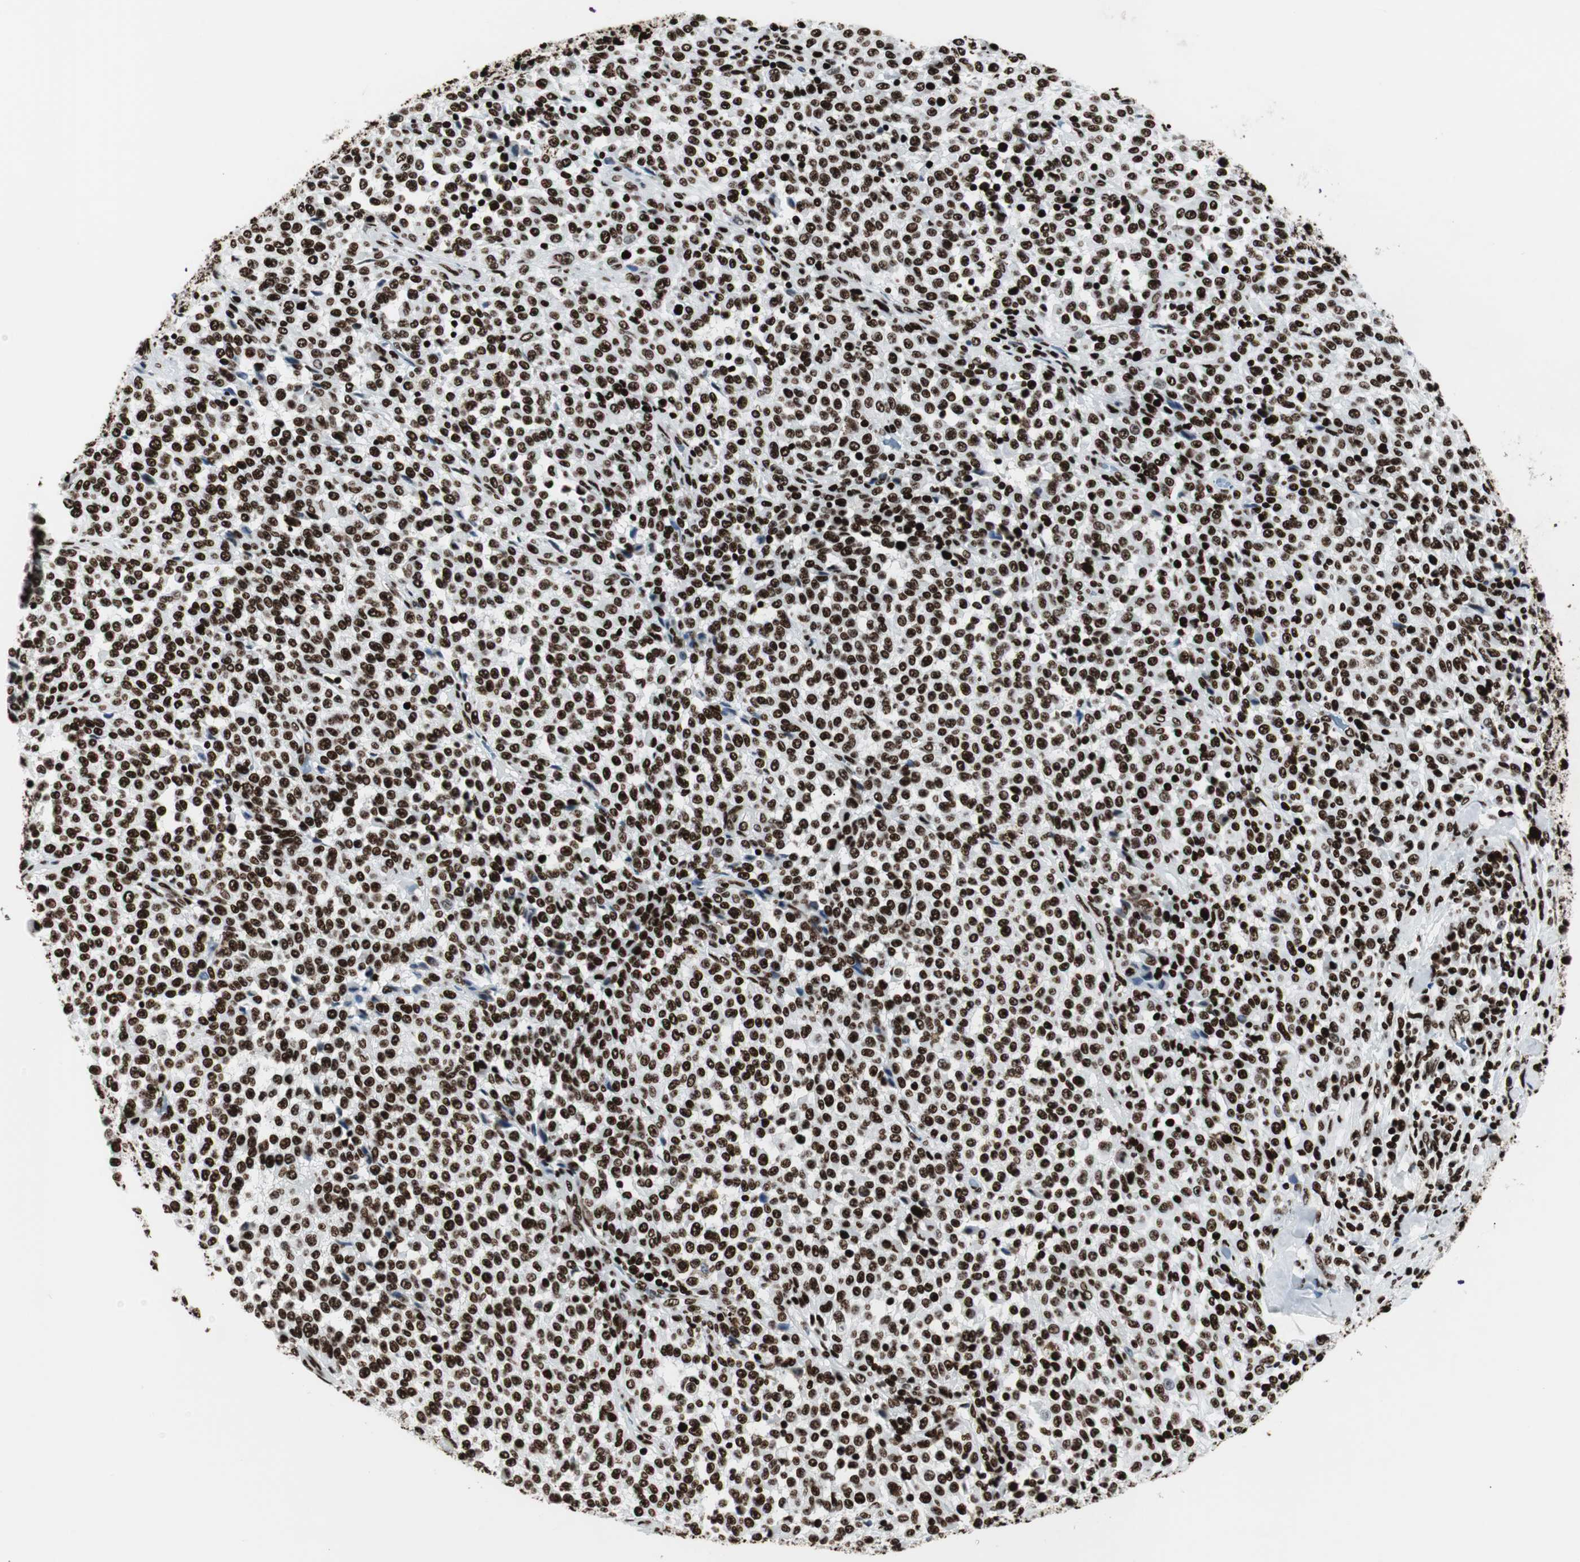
{"staining": {"intensity": "strong", "quantity": ">75%", "location": "nuclear"}, "tissue": "melanoma", "cell_type": "Tumor cells", "image_type": "cancer", "snomed": [{"axis": "morphology", "description": "Malignant melanoma, Metastatic site"}, {"axis": "topography", "description": "Pancreas"}], "caption": "A histopathology image of human melanoma stained for a protein displays strong nuclear brown staining in tumor cells.", "gene": "NCL", "patient": {"sex": "female", "age": 30}}